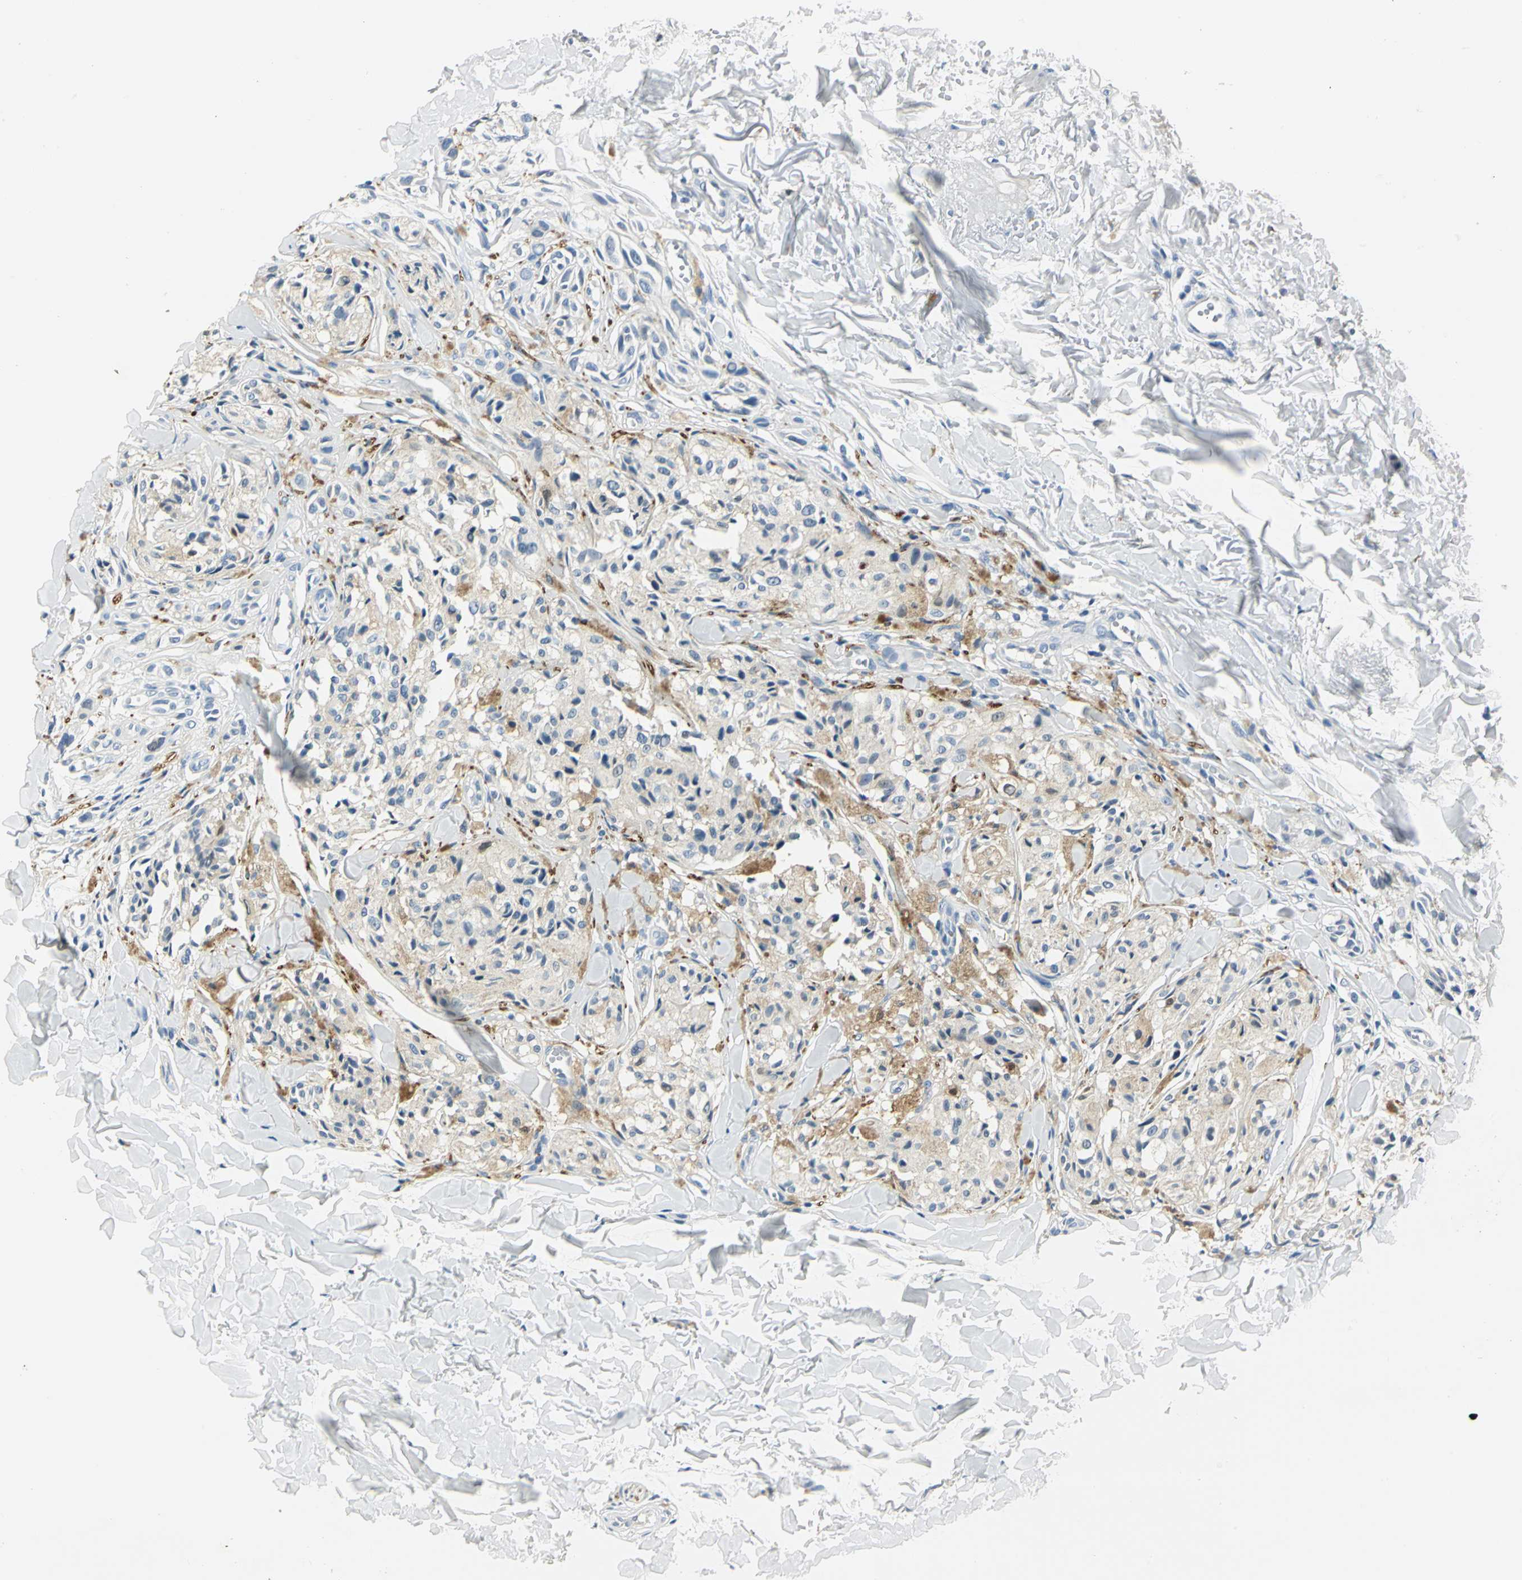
{"staining": {"intensity": "weak", "quantity": "25%-75%", "location": "cytoplasmic/membranous"}, "tissue": "melanoma", "cell_type": "Tumor cells", "image_type": "cancer", "snomed": [{"axis": "morphology", "description": "Malignant melanoma, Metastatic site"}, {"axis": "topography", "description": "Skin"}], "caption": "Brown immunohistochemical staining in malignant melanoma (metastatic site) shows weak cytoplasmic/membranous expression in about 25%-75% of tumor cells.", "gene": "UCHL1", "patient": {"sex": "female", "age": 66}}